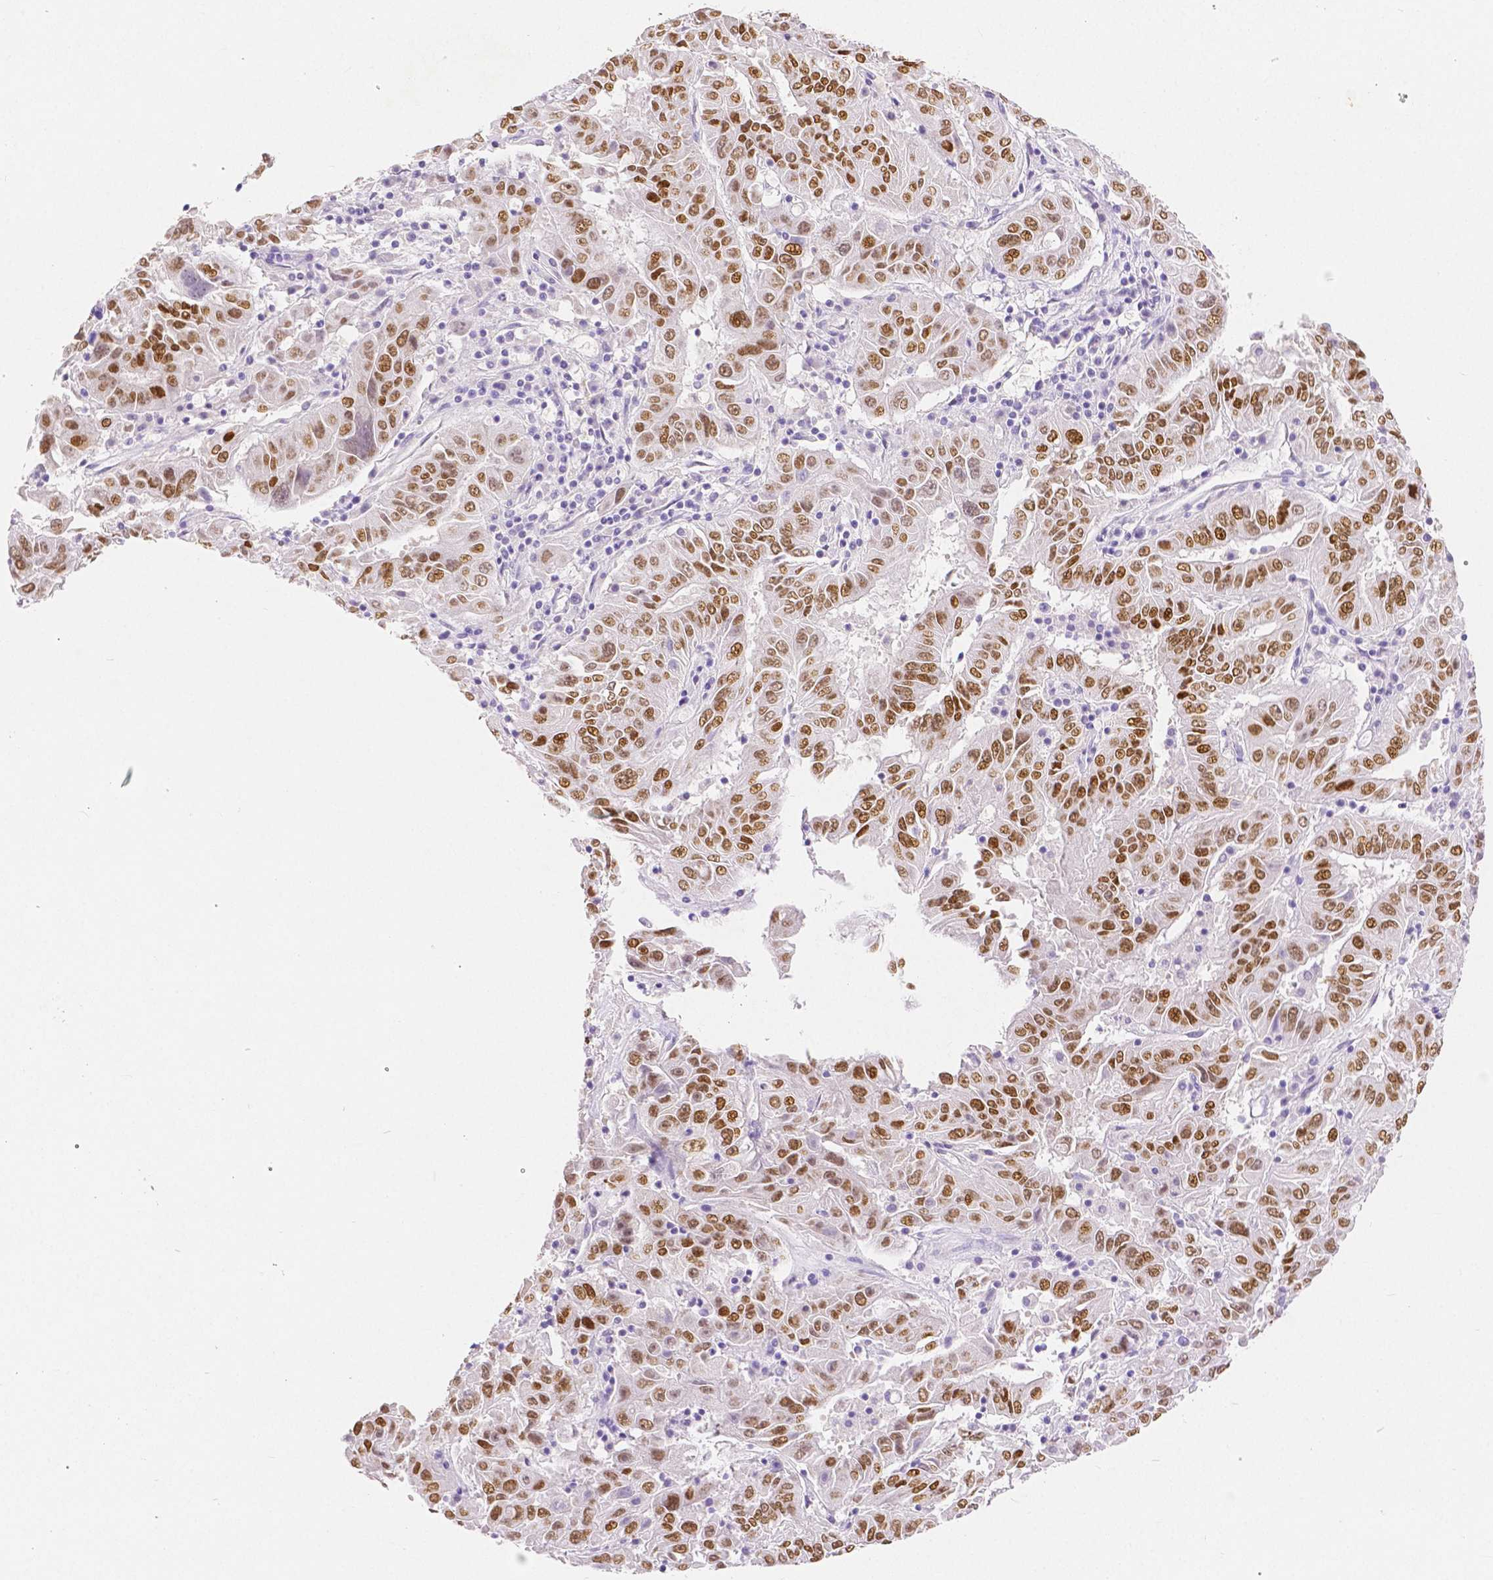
{"staining": {"intensity": "moderate", "quantity": ">75%", "location": "nuclear"}, "tissue": "pancreatic cancer", "cell_type": "Tumor cells", "image_type": "cancer", "snomed": [{"axis": "morphology", "description": "Adenocarcinoma, NOS"}, {"axis": "topography", "description": "Pancreas"}], "caption": "Moderate nuclear expression is present in approximately >75% of tumor cells in pancreatic cancer (adenocarcinoma). (DAB = brown stain, brightfield microscopy at high magnification).", "gene": "HNF1B", "patient": {"sex": "male", "age": 63}}